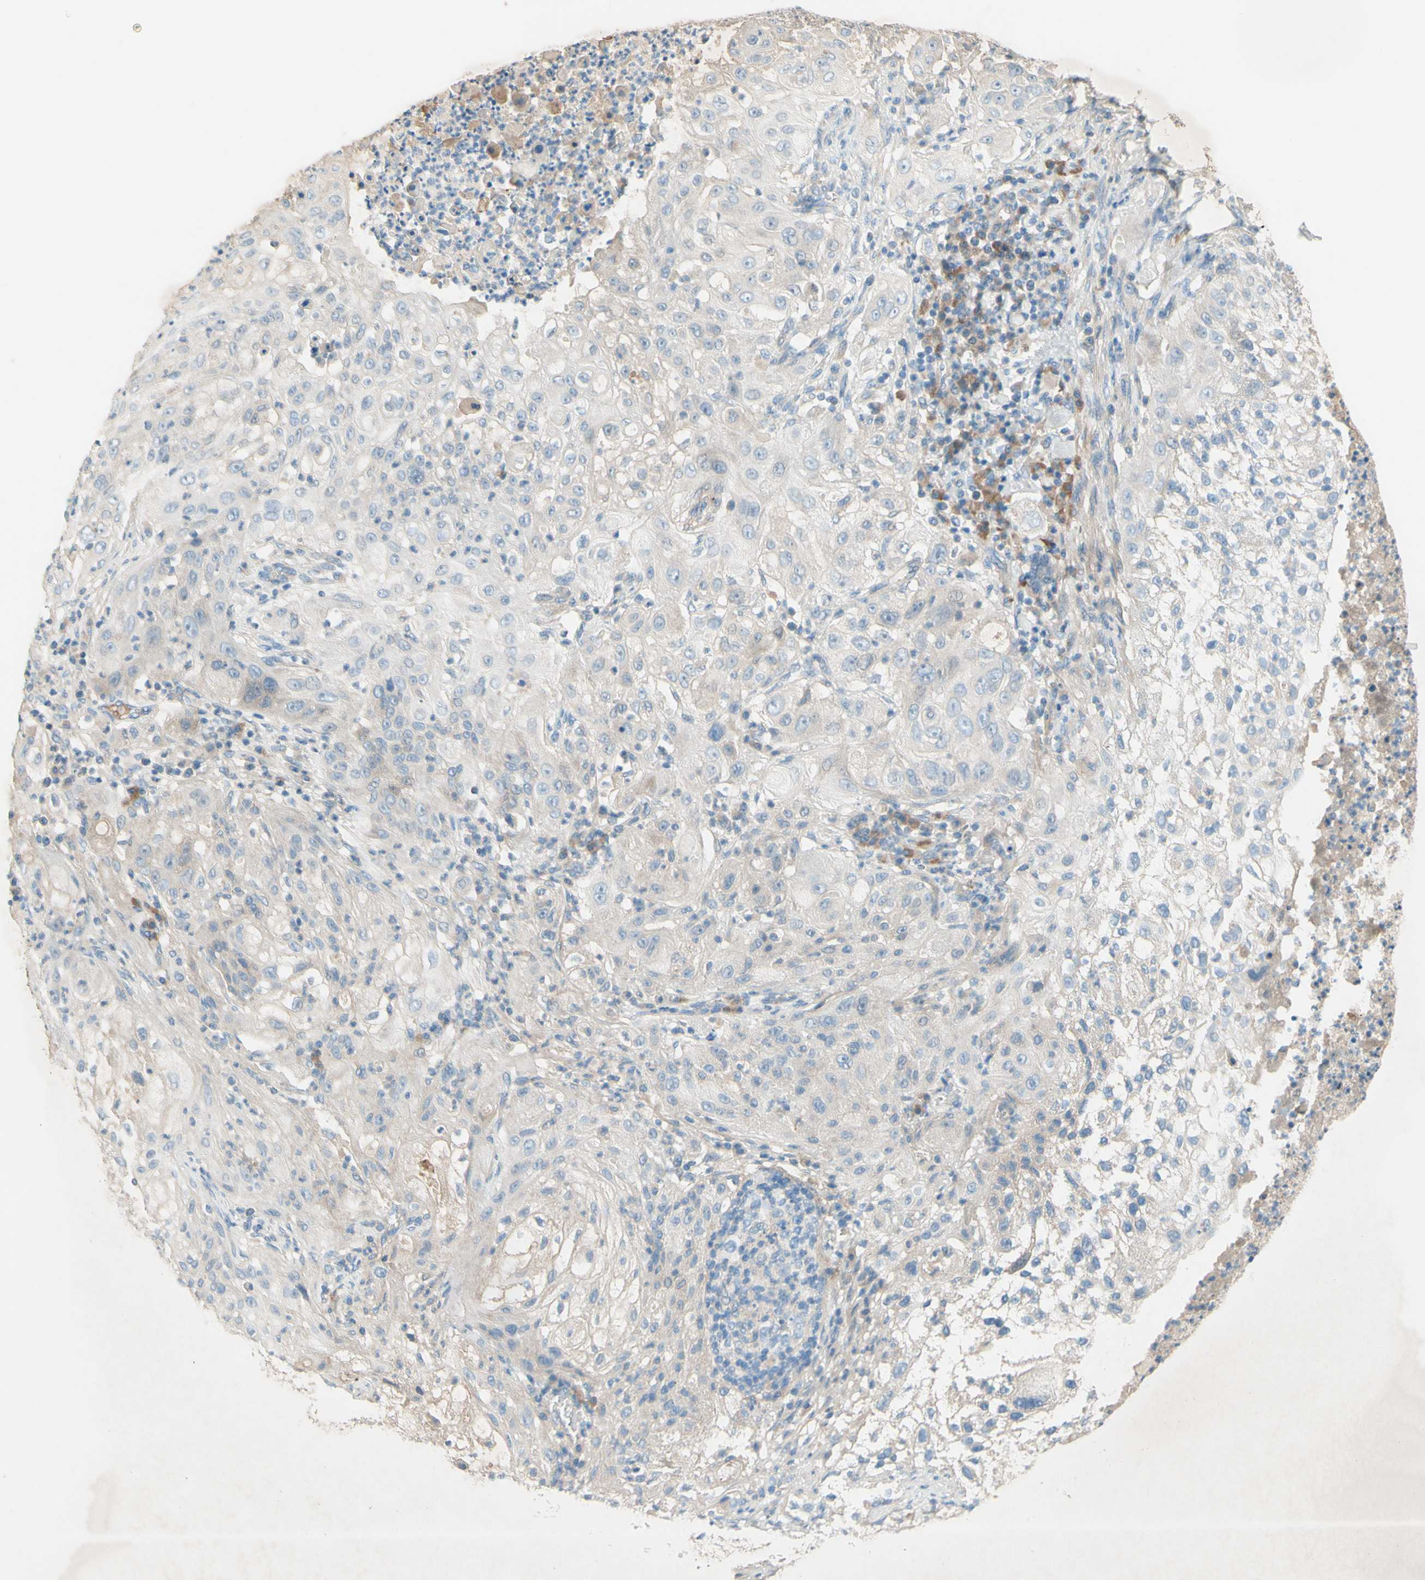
{"staining": {"intensity": "negative", "quantity": "none", "location": "none"}, "tissue": "lung cancer", "cell_type": "Tumor cells", "image_type": "cancer", "snomed": [{"axis": "morphology", "description": "Inflammation, NOS"}, {"axis": "morphology", "description": "Squamous cell carcinoma, NOS"}, {"axis": "topography", "description": "Lymph node"}, {"axis": "topography", "description": "Soft tissue"}, {"axis": "topography", "description": "Lung"}], "caption": "This is an immunohistochemistry (IHC) histopathology image of lung squamous cell carcinoma. There is no expression in tumor cells.", "gene": "IL2", "patient": {"sex": "male", "age": 66}}